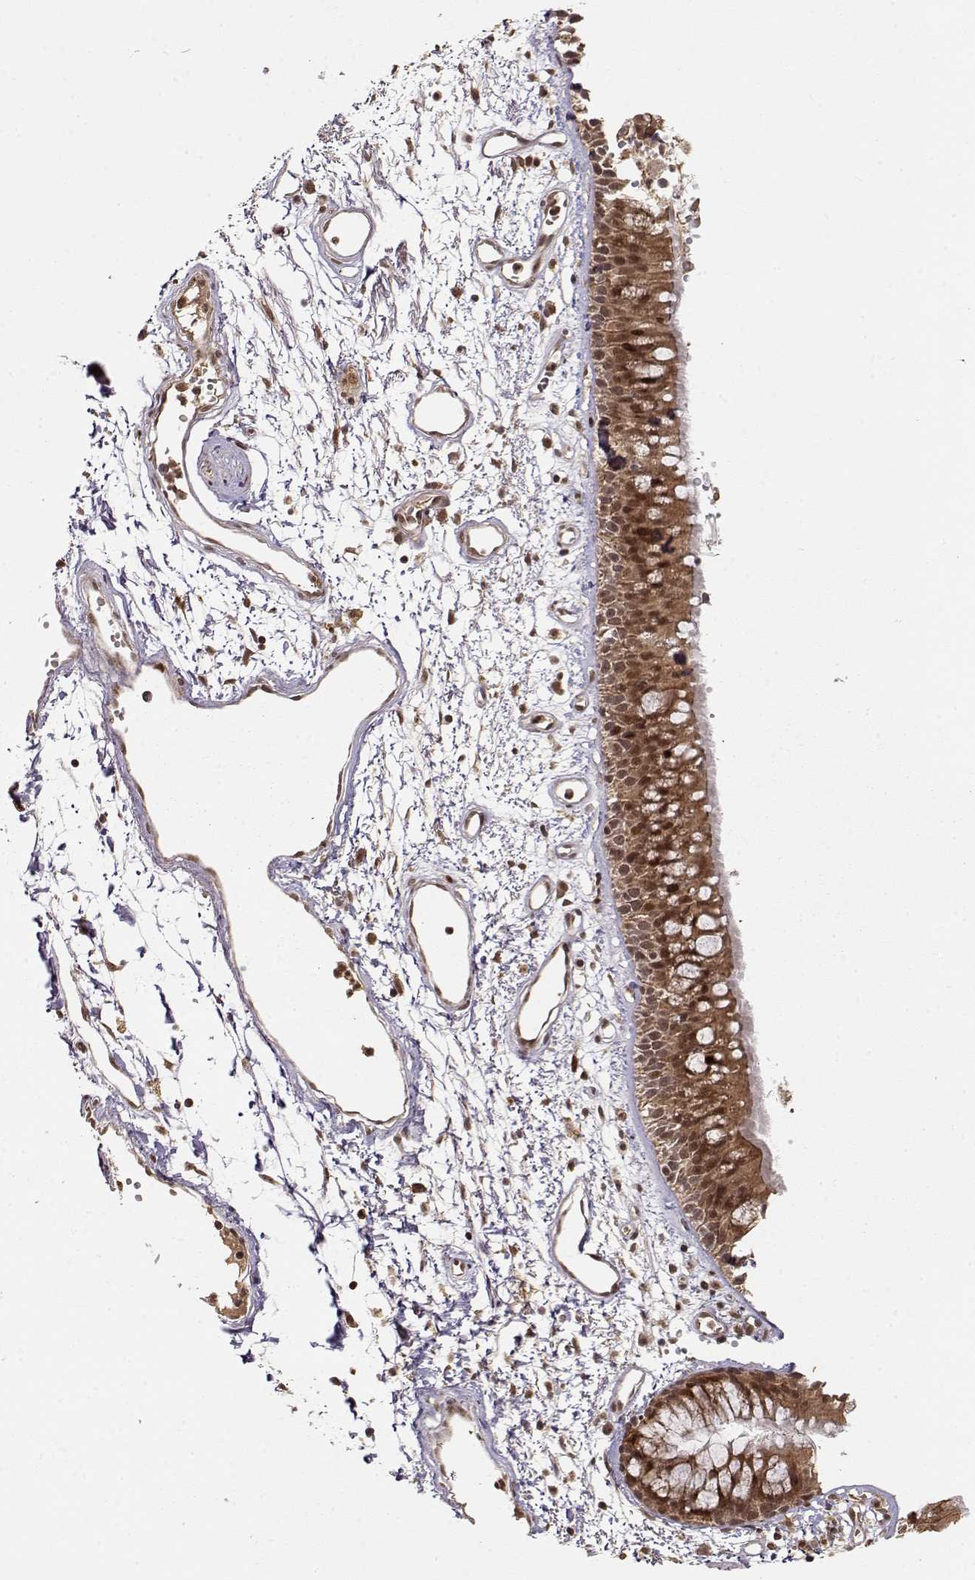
{"staining": {"intensity": "strong", "quantity": ">75%", "location": "cytoplasmic/membranous,nuclear"}, "tissue": "bronchus", "cell_type": "Respiratory epithelial cells", "image_type": "normal", "snomed": [{"axis": "morphology", "description": "Normal tissue, NOS"}, {"axis": "morphology", "description": "Squamous cell carcinoma, NOS"}, {"axis": "topography", "description": "Cartilage tissue"}, {"axis": "topography", "description": "Bronchus"}, {"axis": "topography", "description": "Lung"}], "caption": "A high-resolution photomicrograph shows immunohistochemistry (IHC) staining of benign bronchus, which reveals strong cytoplasmic/membranous,nuclear expression in approximately >75% of respiratory epithelial cells.", "gene": "MAEA", "patient": {"sex": "male", "age": 66}}